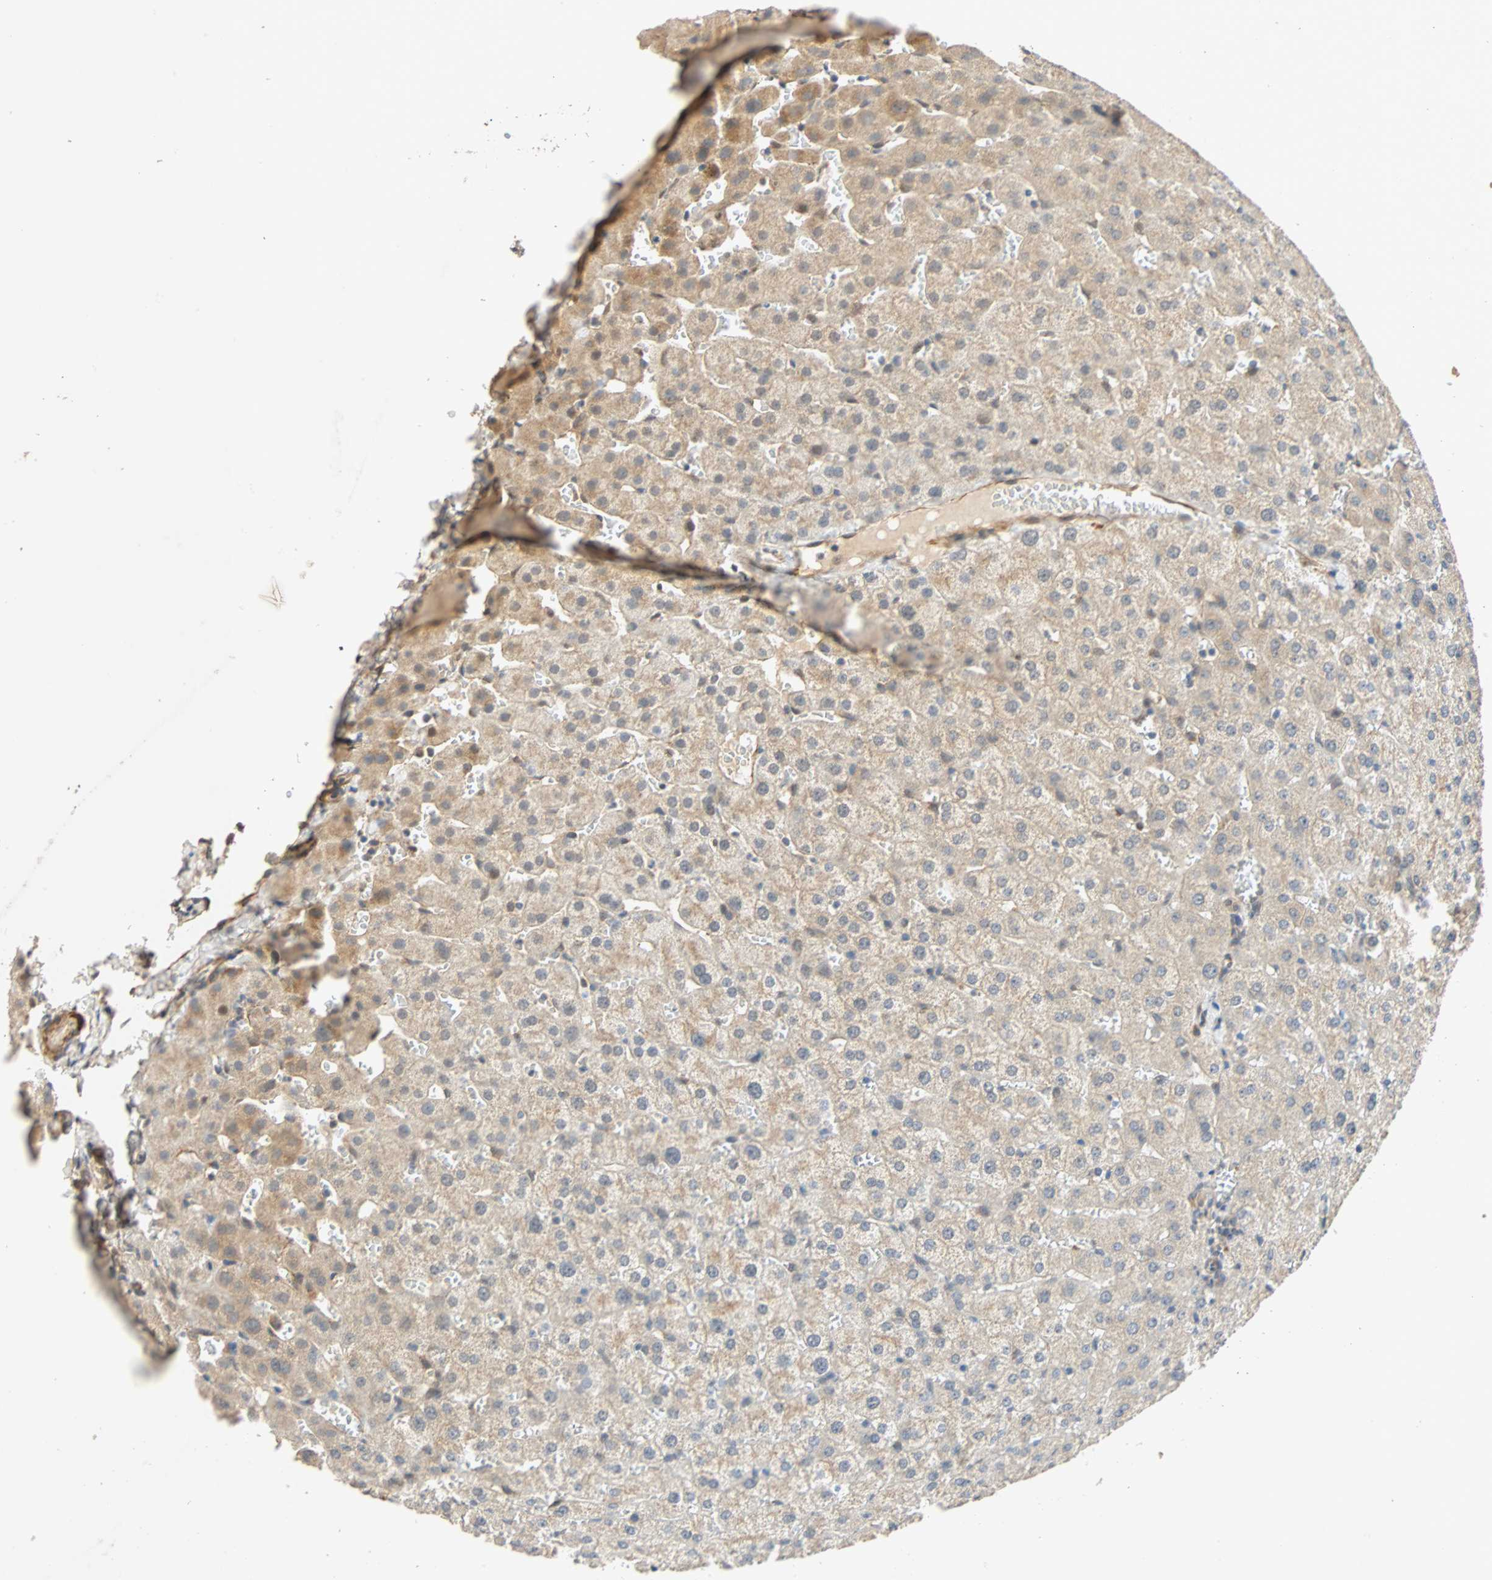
{"staining": {"intensity": "weak", "quantity": ">75%", "location": "cytoplasmic/membranous"}, "tissue": "liver", "cell_type": "Cholangiocytes", "image_type": "normal", "snomed": [{"axis": "morphology", "description": "Normal tissue, NOS"}, {"axis": "morphology", "description": "Fibrosis, NOS"}, {"axis": "topography", "description": "Liver"}], "caption": "Benign liver displays weak cytoplasmic/membranous expression in about >75% of cholangiocytes (DAB IHC, brown staining for protein, blue staining for nuclei)..", "gene": "QSER1", "patient": {"sex": "female", "age": 29}}